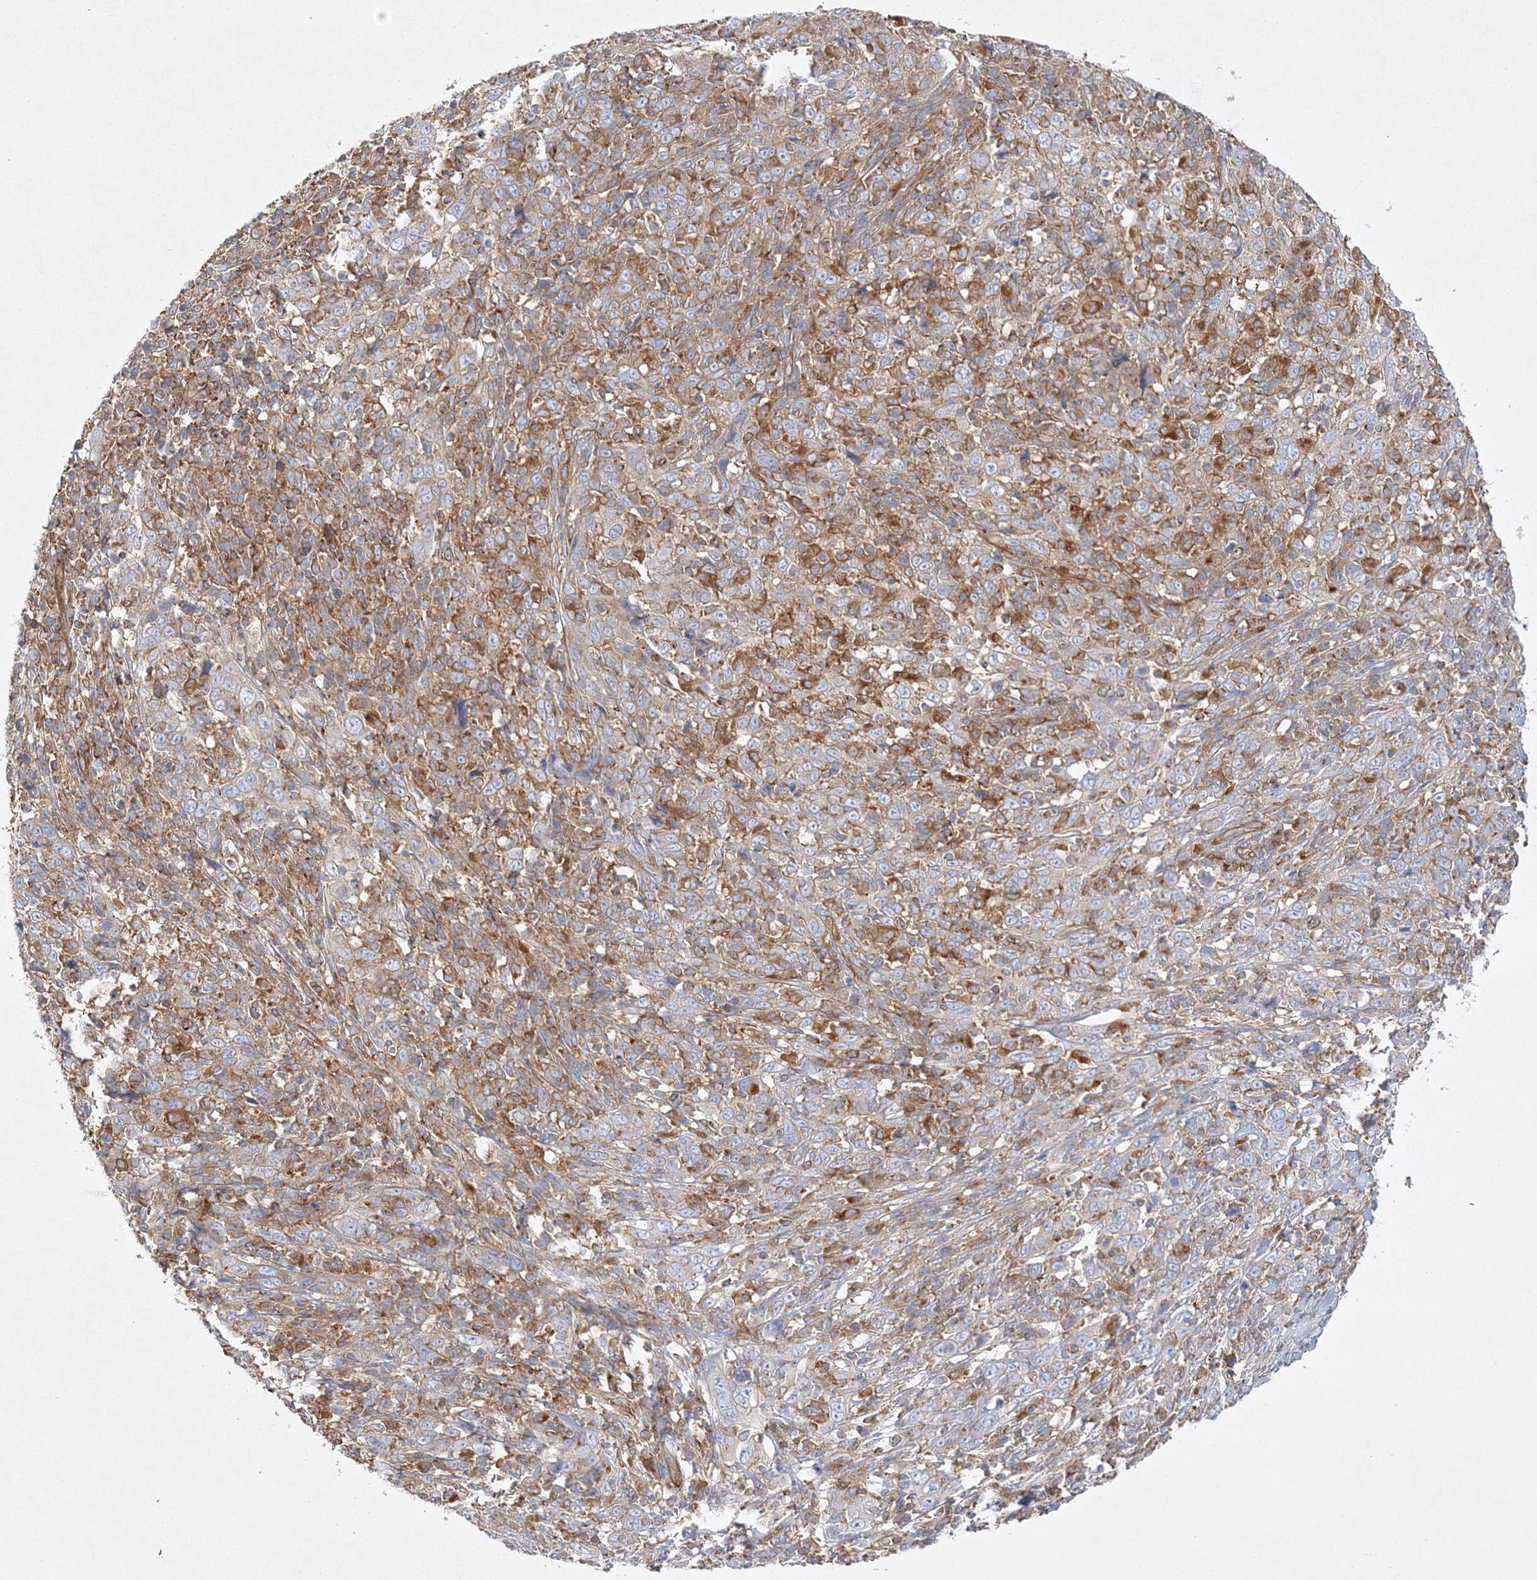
{"staining": {"intensity": "weak", "quantity": ">75%", "location": "cytoplasmic/membranous"}, "tissue": "cervical cancer", "cell_type": "Tumor cells", "image_type": "cancer", "snomed": [{"axis": "morphology", "description": "Squamous cell carcinoma, NOS"}, {"axis": "topography", "description": "Cervix"}], "caption": "Immunohistochemical staining of squamous cell carcinoma (cervical) displays weak cytoplasmic/membranous protein positivity in about >75% of tumor cells. (IHC, brightfield microscopy, high magnification).", "gene": "WDR37", "patient": {"sex": "female", "age": 46}}